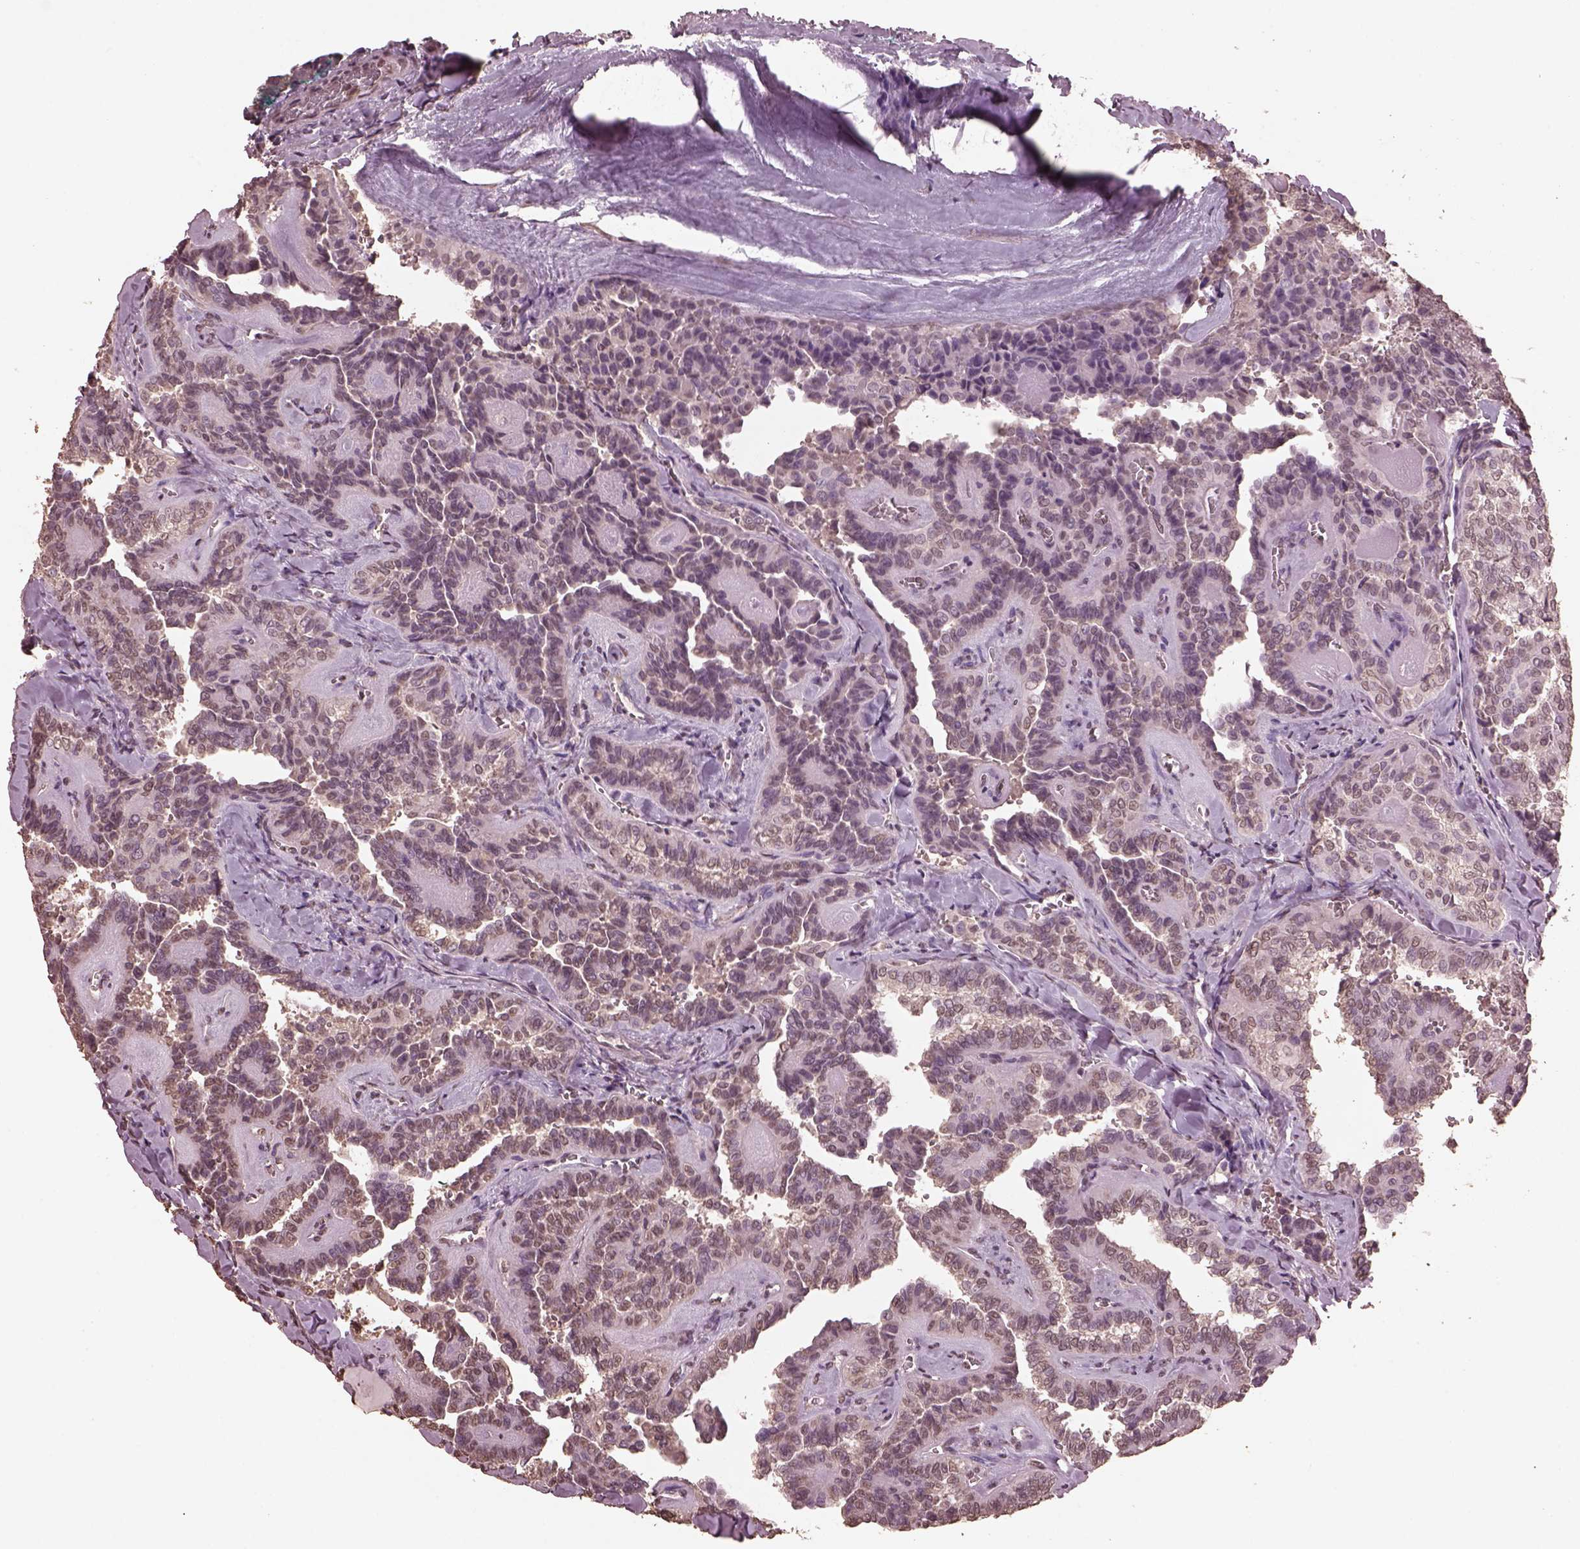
{"staining": {"intensity": "weak", "quantity": "<25%", "location": "nuclear"}, "tissue": "thyroid cancer", "cell_type": "Tumor cells", "image_type": "cancer", "snomed": [{"axis": "morphology", "description": "Papillary adenocarcinoma, NOS"}, {"axis": "topography", "description": "Thyroid gland"}], "caption": "High magnification brightfield microscopy of thyroid cancer (papillary adenocarcinoma) stained with DAB (3,3'-diaminobenzidine) (brown) and counterstained with hematoxylin (blue): tumor cells show no significant staining. (DAB (3,3'-diaminobenzidine) immunohistochemistry visualized using brightfield microscopy, high magnification).", "gene": "CPT1C", "patient": {"sex": "female", "age": 41}}